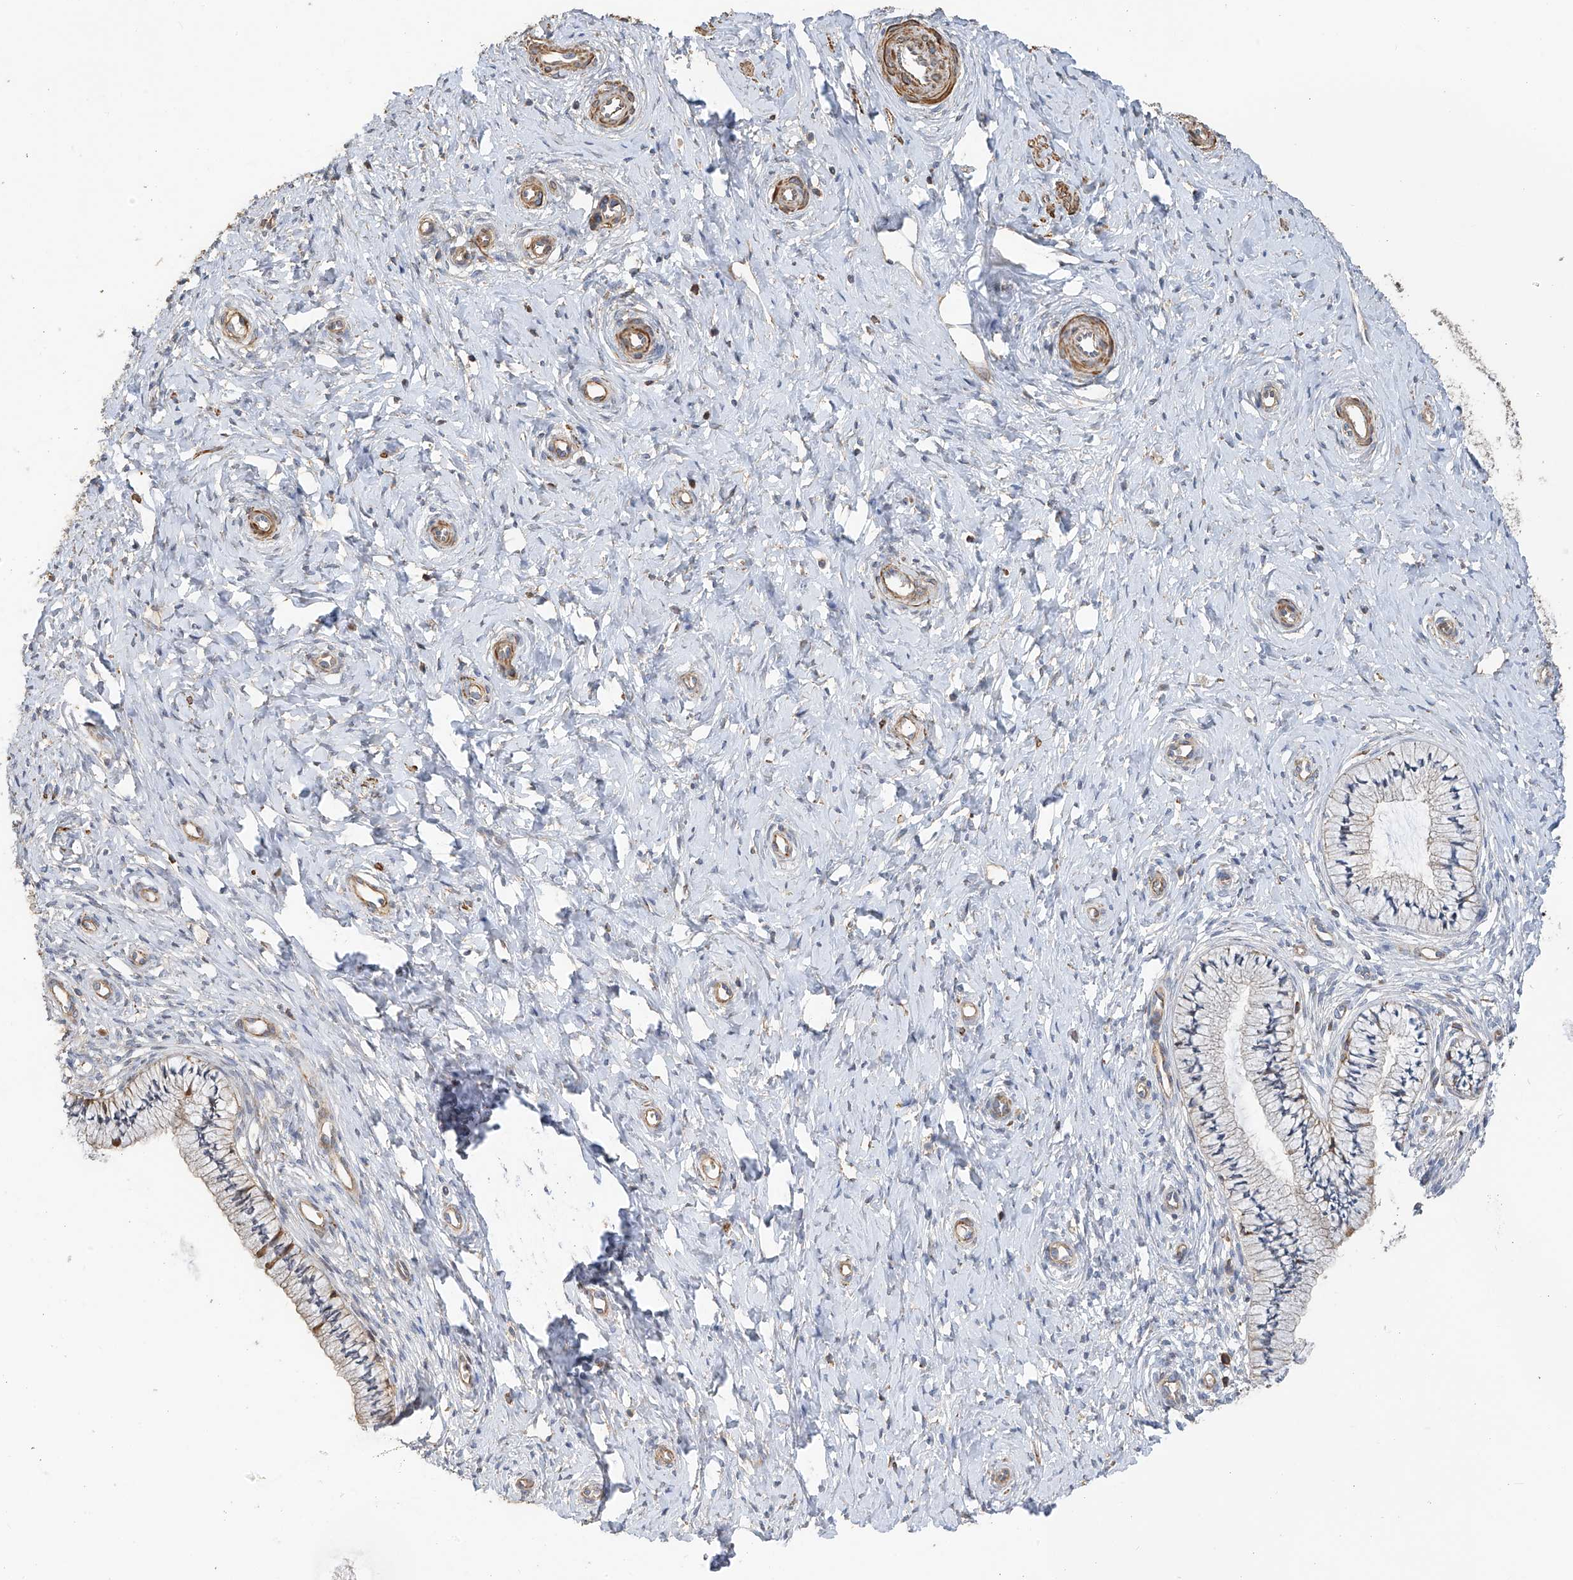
{"staining": {"intensity": "moderate", "quantity": "25%-75%", "location": "cytoplasmic/membranous"}, "tissue": "cervix", "cell_type": "Glandular cells", "image_type": "normal", "snomed": [{"axis": "morphology", "description": "Normal tissue, NOS"}, {"axis": "topography", "description": "Cervix"}], "caption": "This histopathology image demonstrates normal cervix stained with IHC to label a protein in brown. The cytoplasmic/membranous of glandular cells show moderate positivity for the protein. Nuclei are counter-stained blue.", "gene": "SLC43A3", "patient": {"sex": "female", "age": 36}}